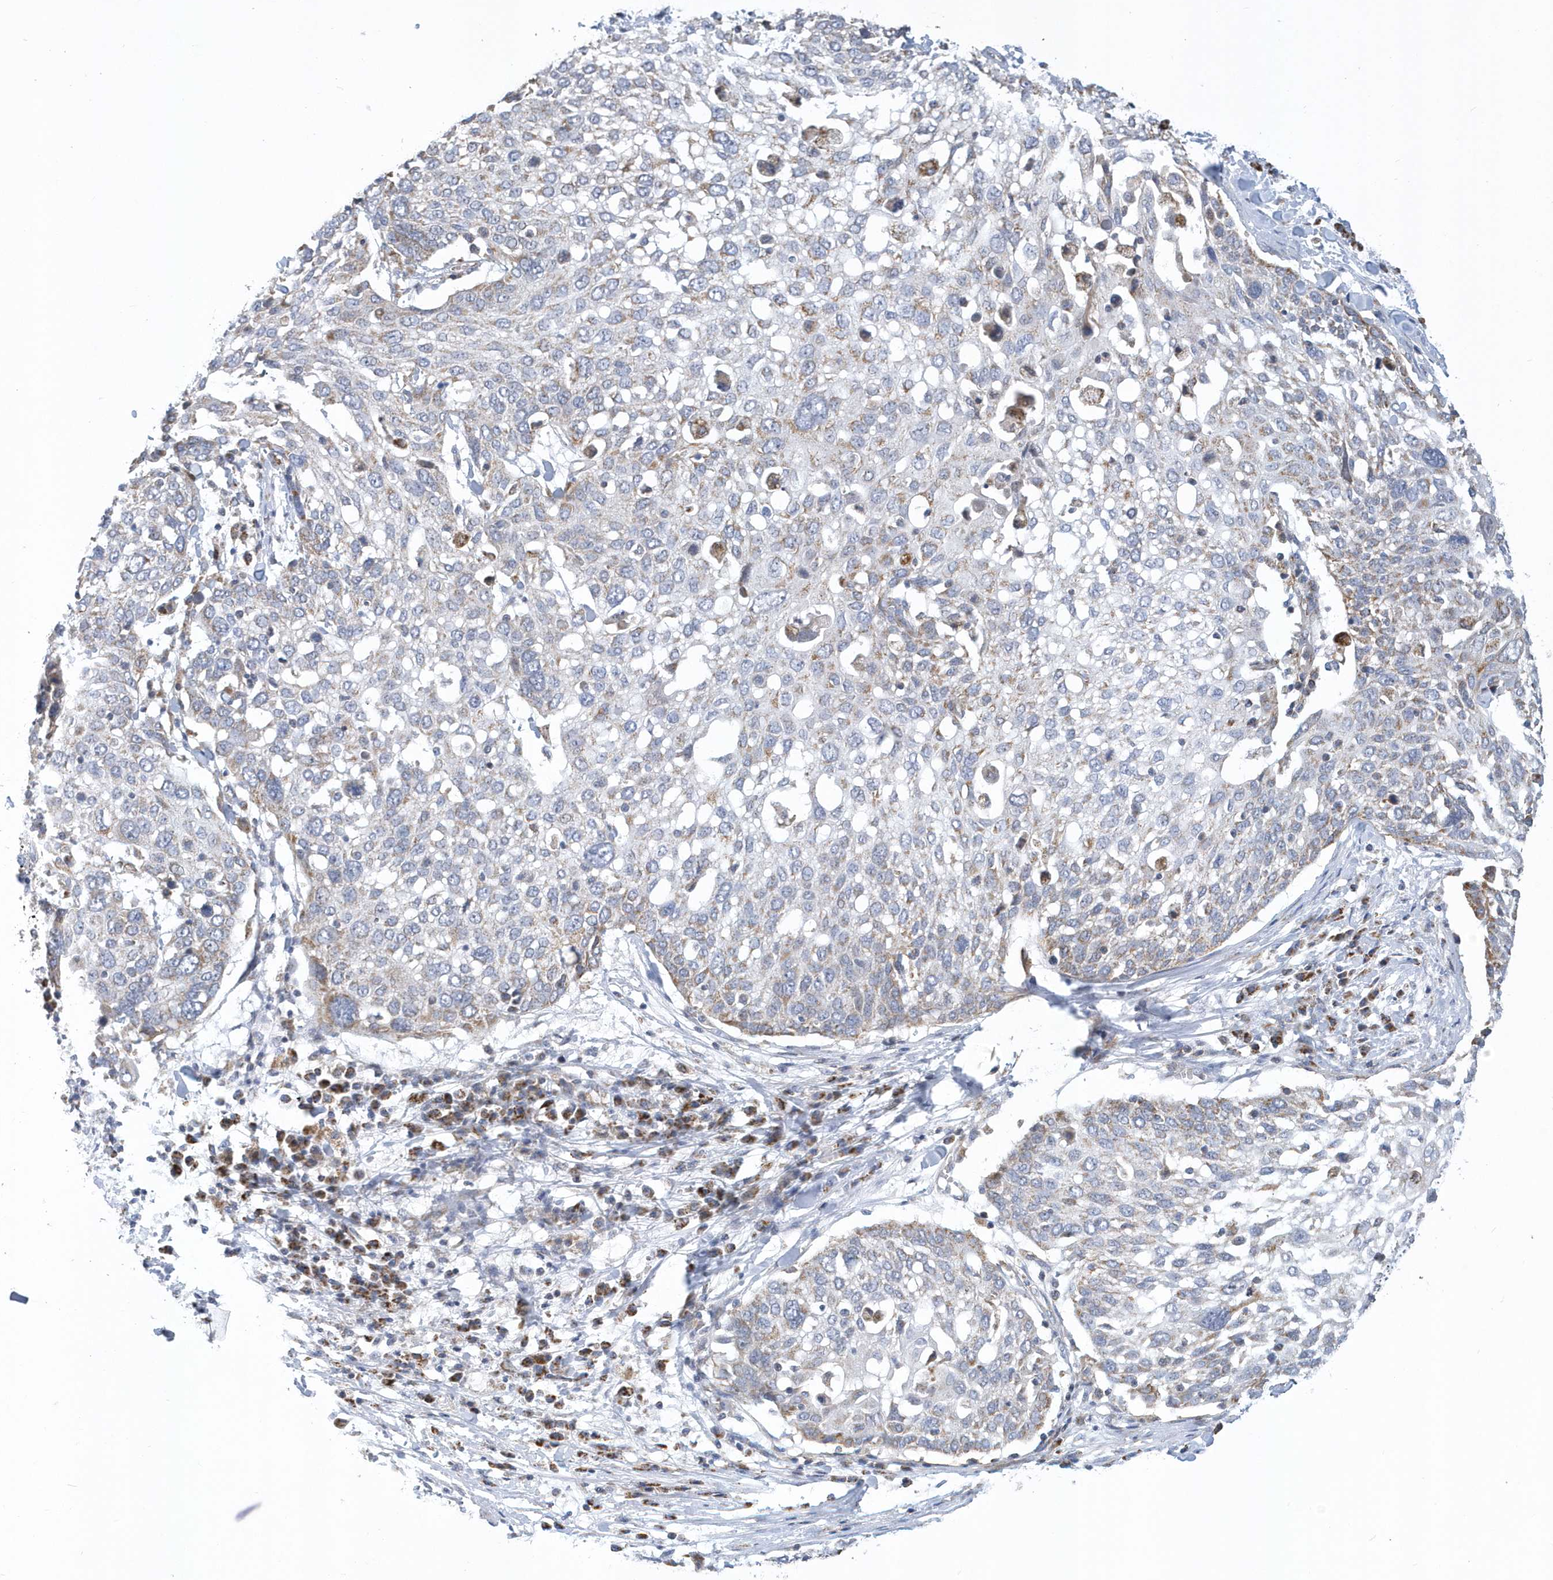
{"staining": {"intensity": "weak", "quantity": "<25%", "location": "cytoplasmic/membranous"}, "tissue": "lung cancer", "cell_type": "Tumor cells", "image_type": "cancer", "snomed": [{"axis": "morphology", "description": "Squamous cell carcinoma, NOS"}, {"axis": "topography", "description": "Lung"}], "caption": "Micrograph shows no significant protein expression in tumor cells of lung cancer.", "gene": "VWA5B2", "patient": {"sex": "male", "age": 65}}